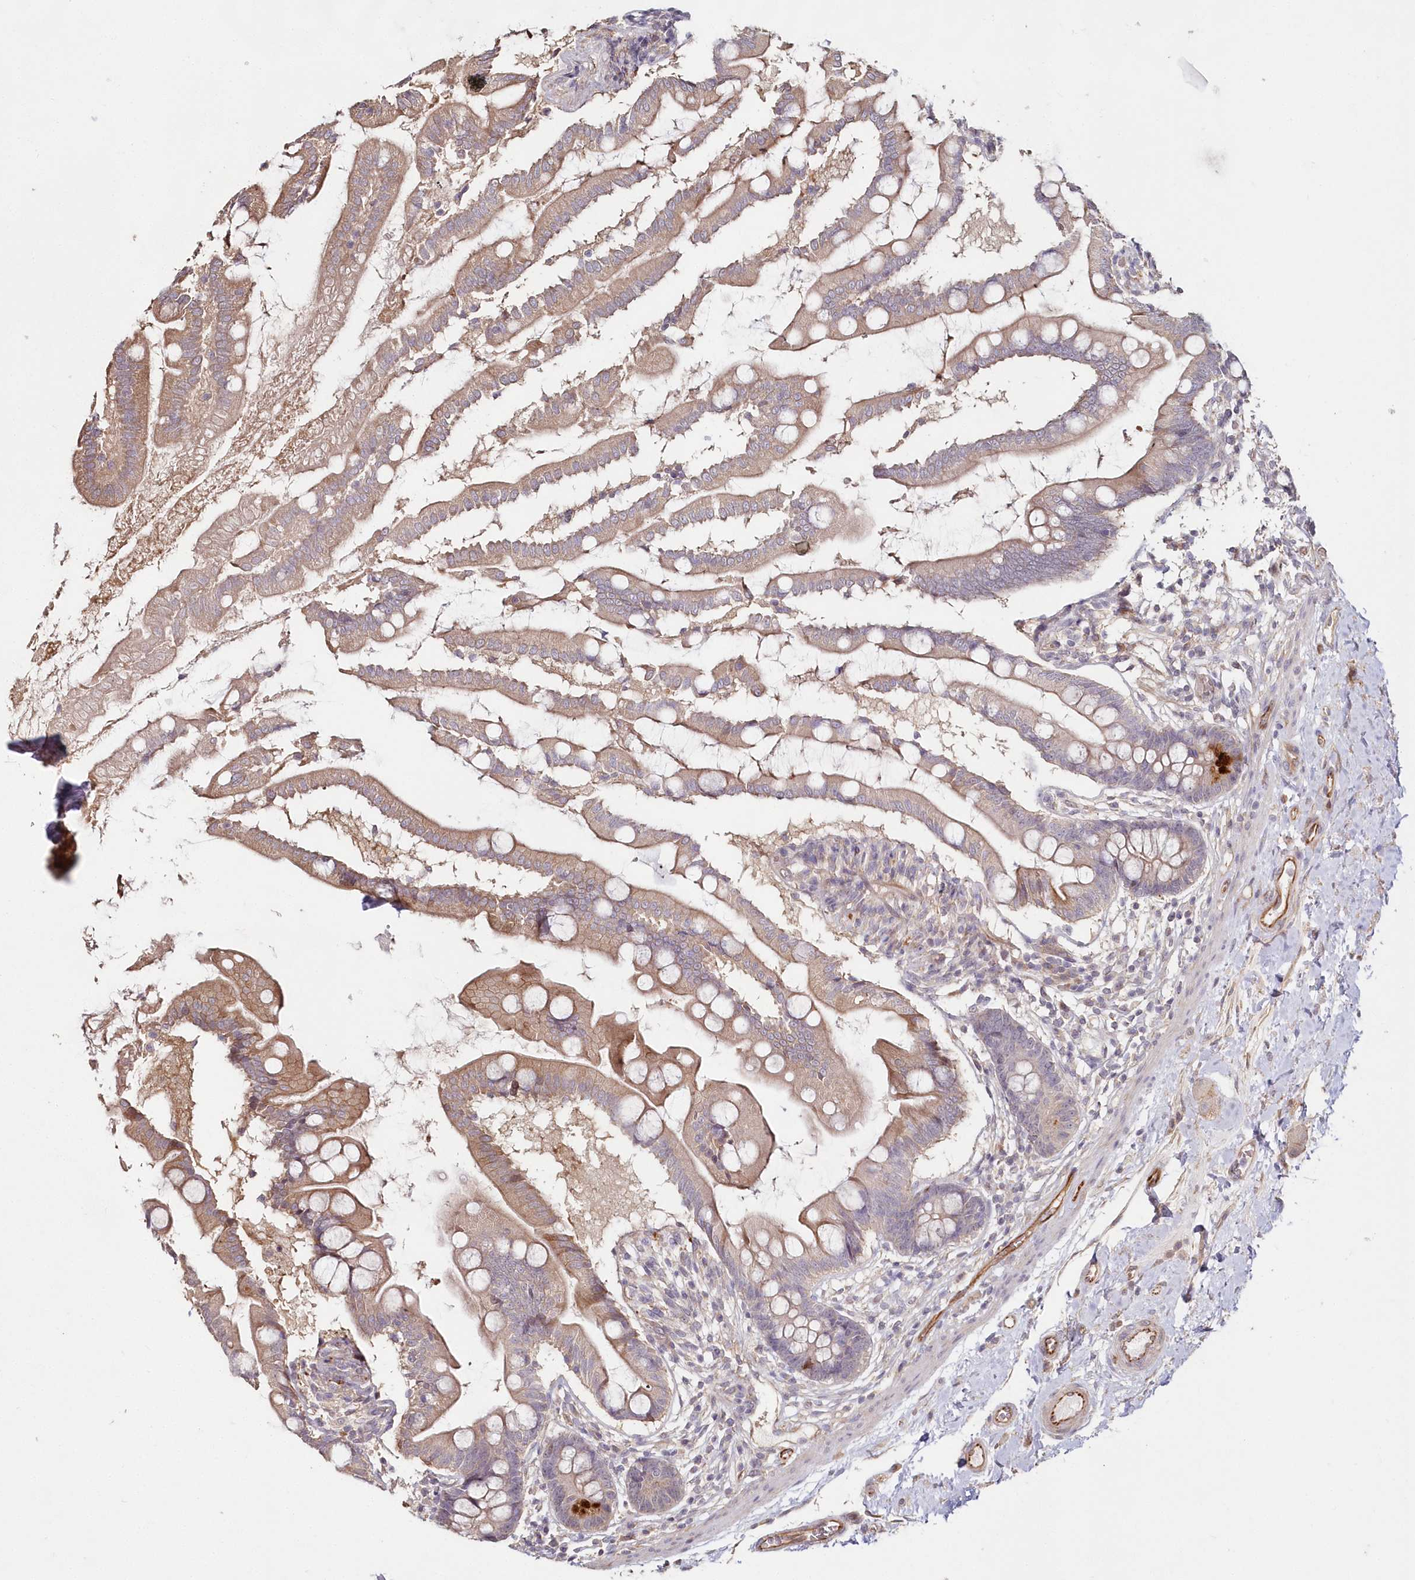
{"staining": {"intensity": "moderate", "quantity": ">75%", "location": "cytoplasmic/membranous"}, "tissue": "small intestine", "cell_type": "Glandular cells", "image_type": "normal", "snomed": [{"axis": "morphology", "description": "Normal tissue, NOS"}, {"axis": "topography", "description": "Small intestine"}], "caption": "IHC of normal human small intestine reveals medium levels of moderate cytoplasmic/membranous positivity in approximately >75% of glandular cells.", "gene": "HYCC2", "patient": {"sex": "female", "age": 56}}